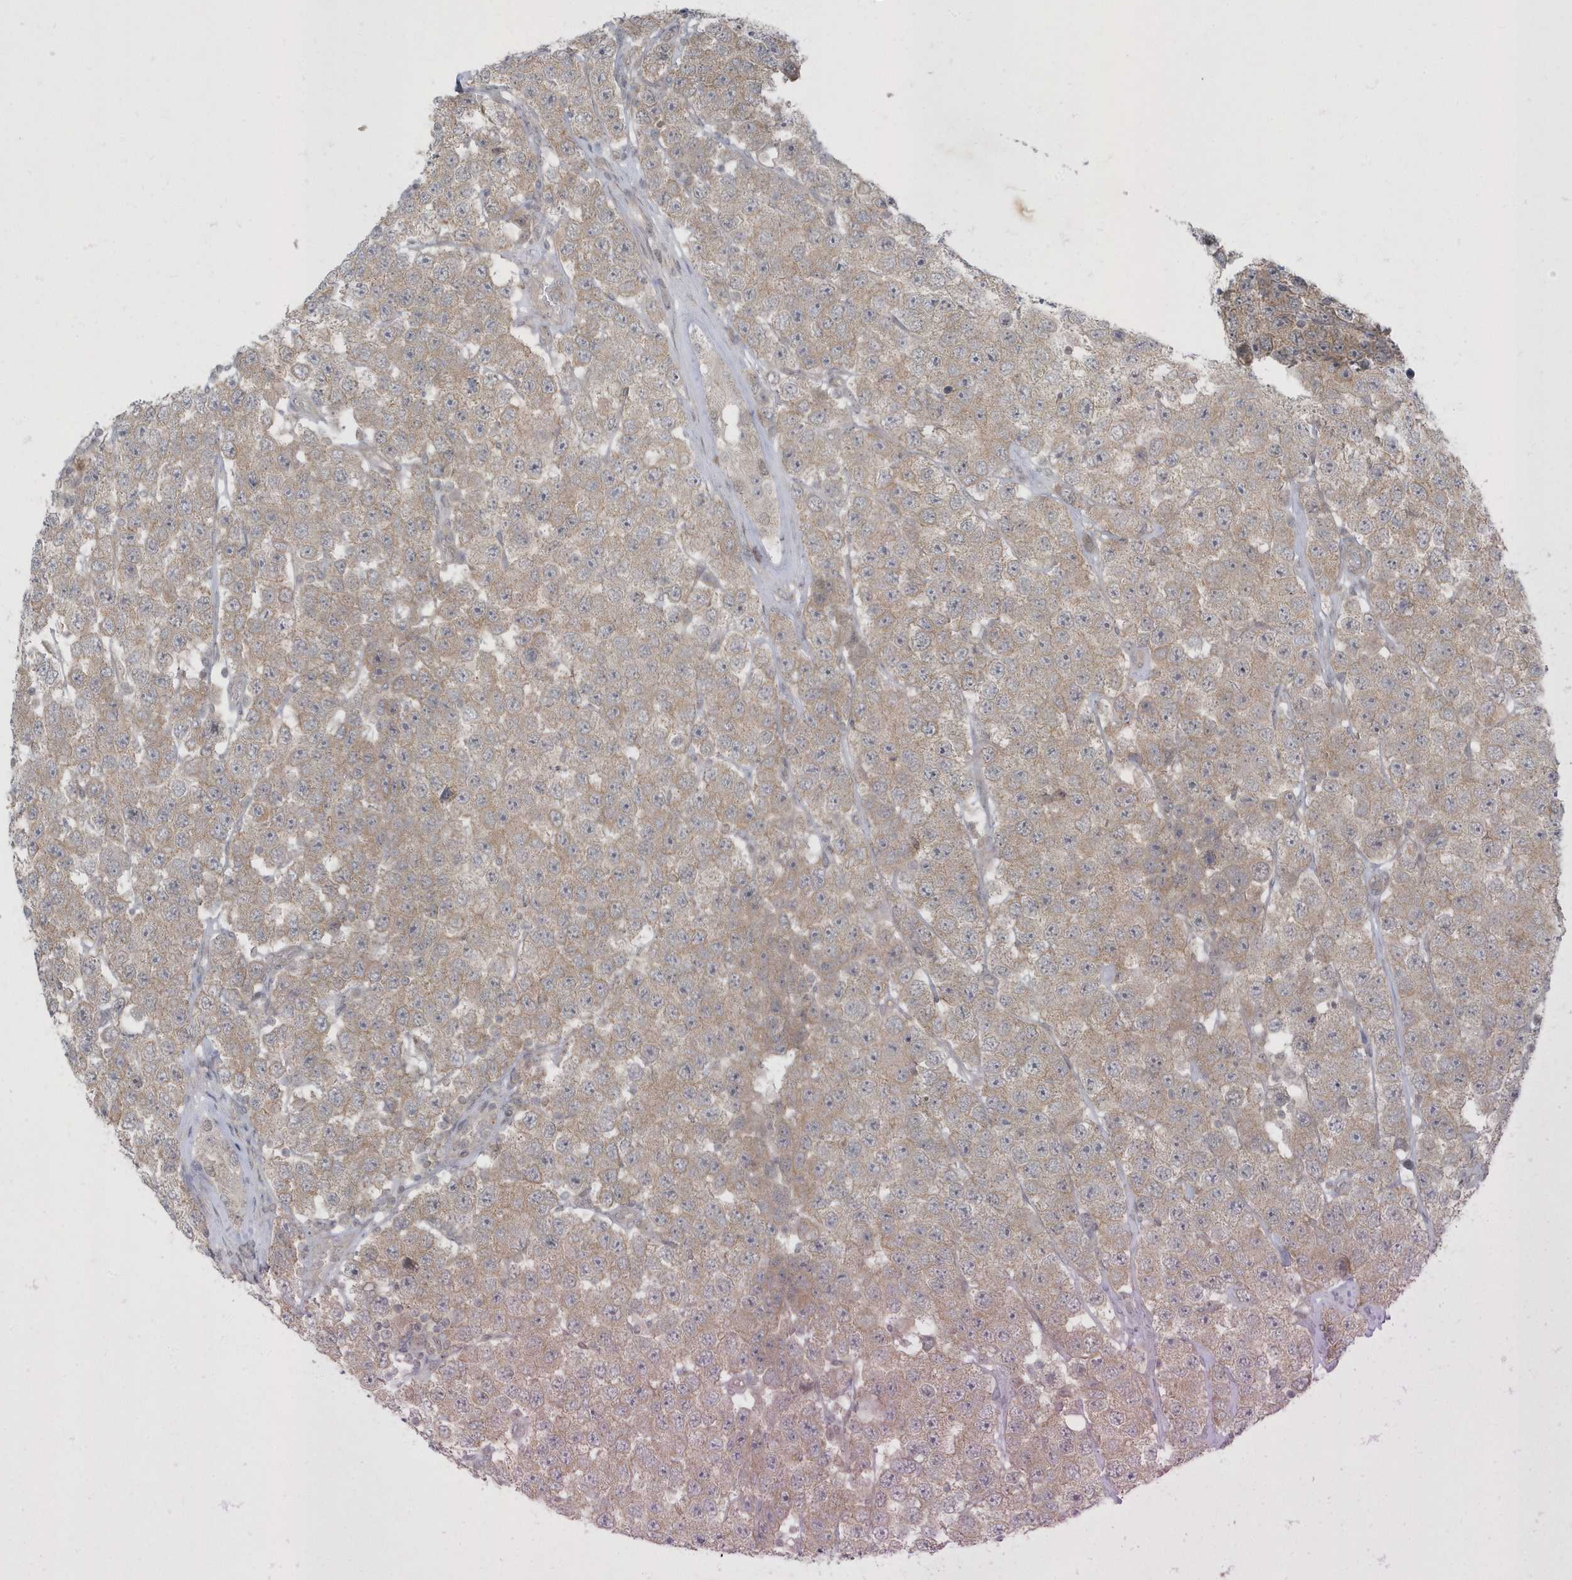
{"staining": {"intensity": "weak", "quantity": ">75%", "location": "cytoplasmic/membranous"}, "tissue": "testis cancer", "cell_type": "Tumor cells", "image_type": "cancer", "snomed": [{"axis": "morphology", "description": "Seminoma, NOS"}, {"axis": "topography", "description": "Testis"}], "caption": "Weak cytoplasmic/membranous protein expression is present in approximately >75% of tumor cells in testis seminoma.", "gene": "PARD3B", "patient": {"sex": "male", "age": 28}}